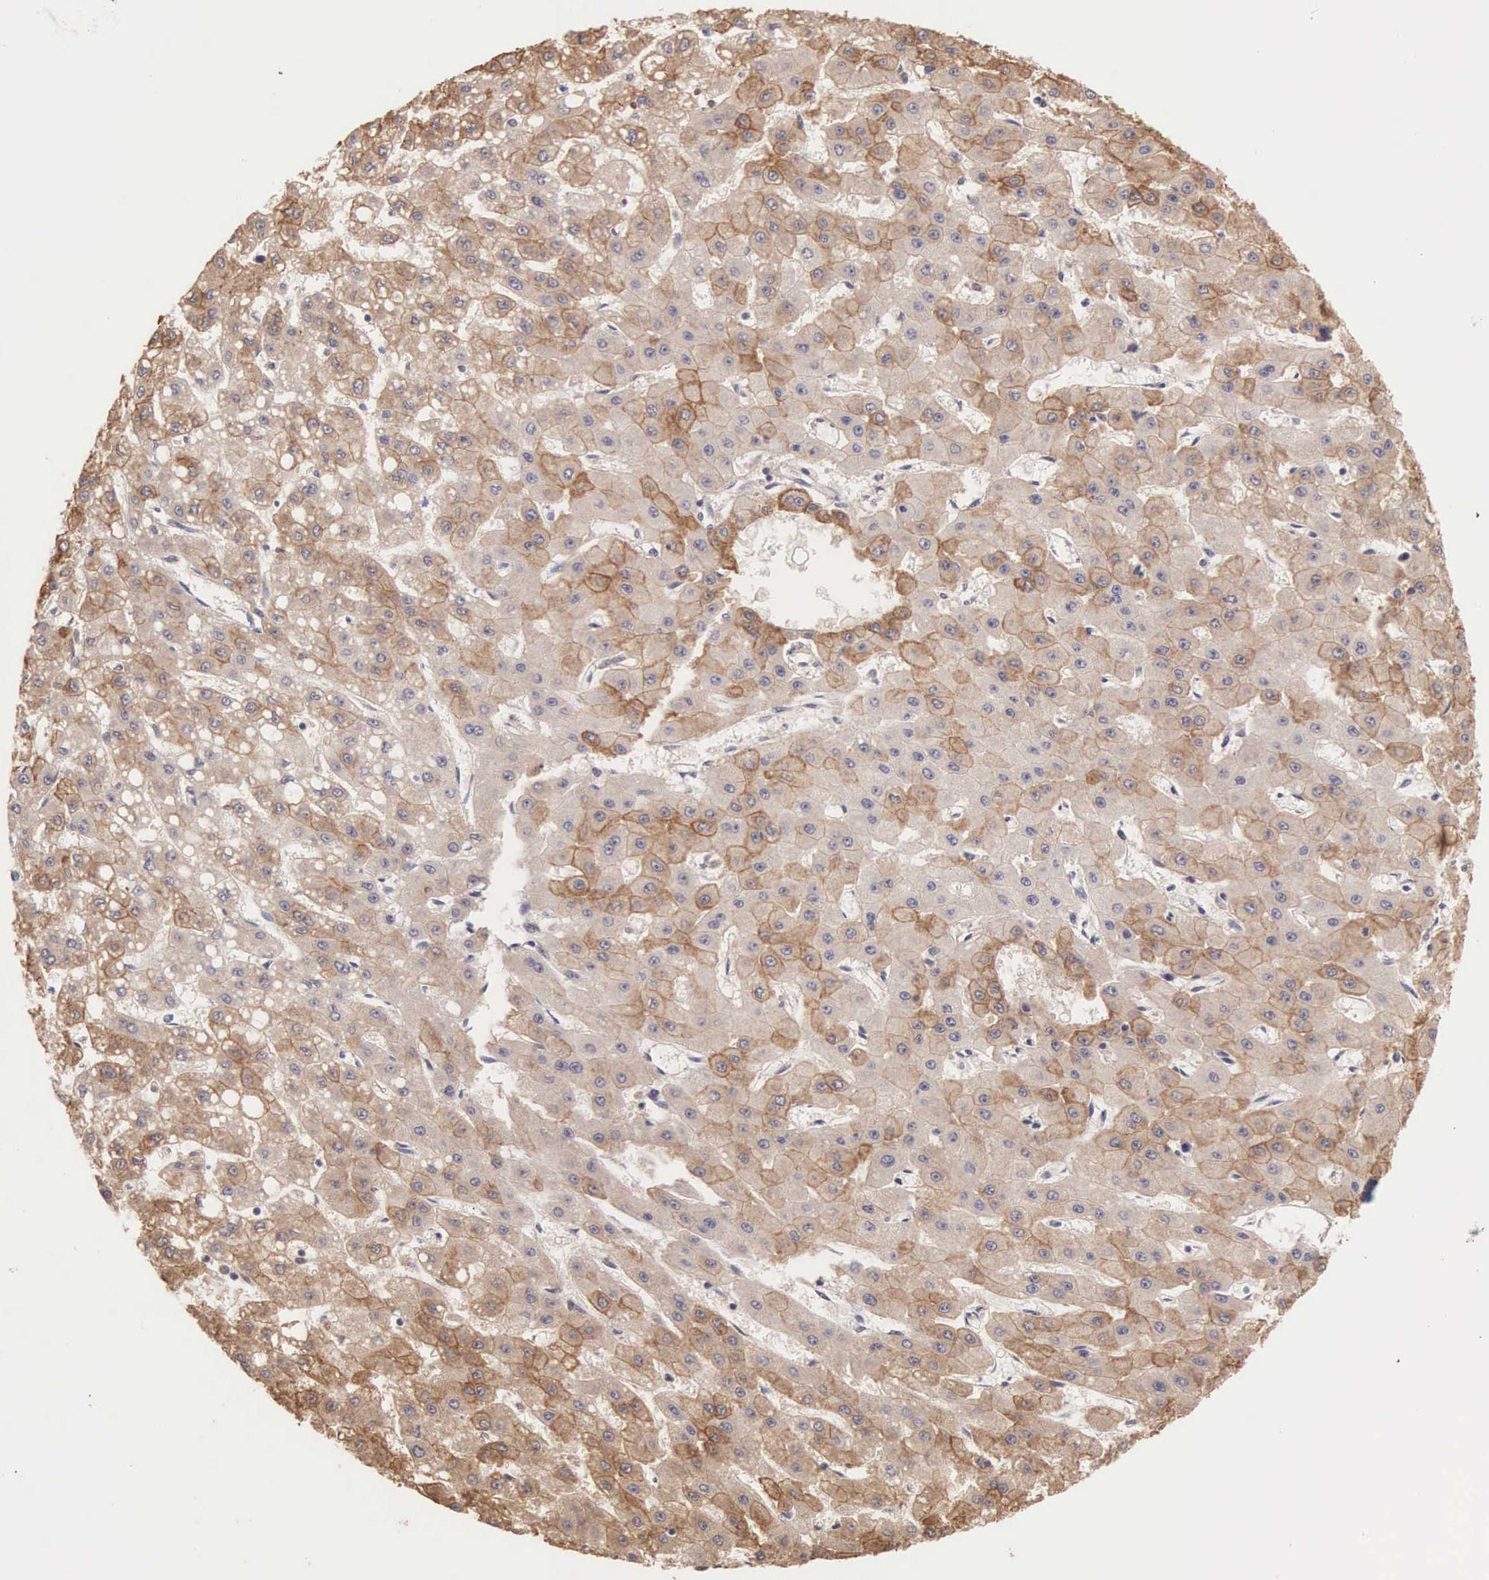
{"staining": {"intensity": "moderate", "quantity": ">75%", "location": "cytoplasmic/membranous"}, "tissue": "liver cancer", "cell_type": "Tumor cells", "image_type": "cancer", "snomed": [{"axis": "morphology", "description": "Carcinoma, Hepatocellular, NOS"}, {"axis": "topography", "description": "Liver"}], "caption": "Immunohistochemistry (IHC) of hepatocellular carcinoma (liver) reveals medium levels of moderate cytoplasmic/membranous staining in approximately >75% of tumor cells. The staining was performed using DAB, with brown indicating positive protein expression. Nuclei are stained blue with hematoxylin.", "gene": "PIR", "patient": {"sex": "female", "age": 52}}